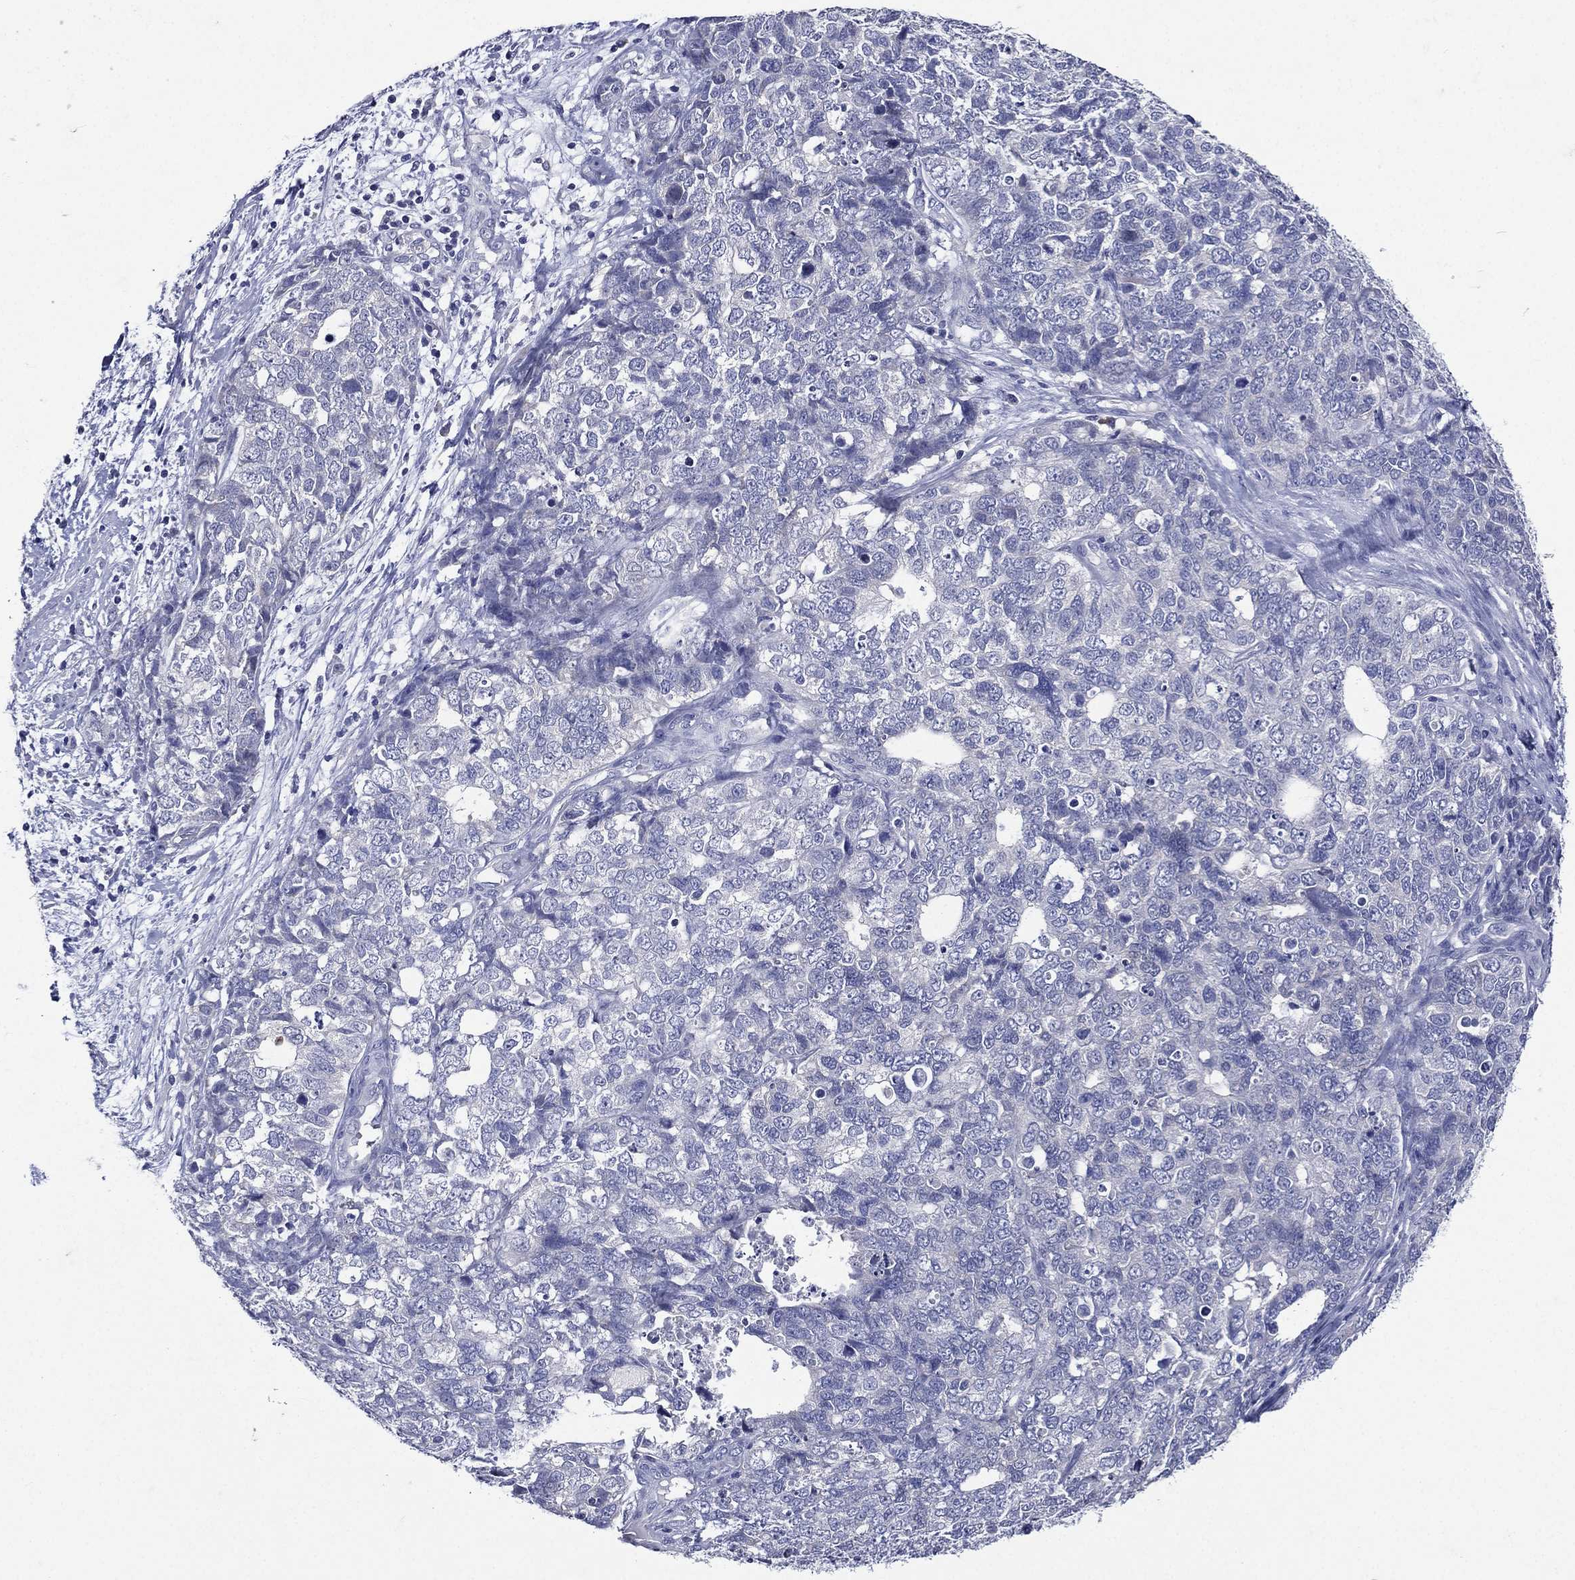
{"staining": {"intensity": "negative", "quantity": "none", "location": "none"}, "tissue": "cervical cancer", "cell_type": "Tumor cells", "image_type": "cancer", "snomed": [{"axis": "morphology", "description": "Squamous cell carcinoma, NOS"}, {"axis": "topography", "description": "Cervix"}], "caption": "Squamous cell carcinoma (cervical) was stained to show a protein in brown. There is no significant positivity in tumor cells.", "gene": "TGM1", "patient": {"sex": "female", "age": 63}}